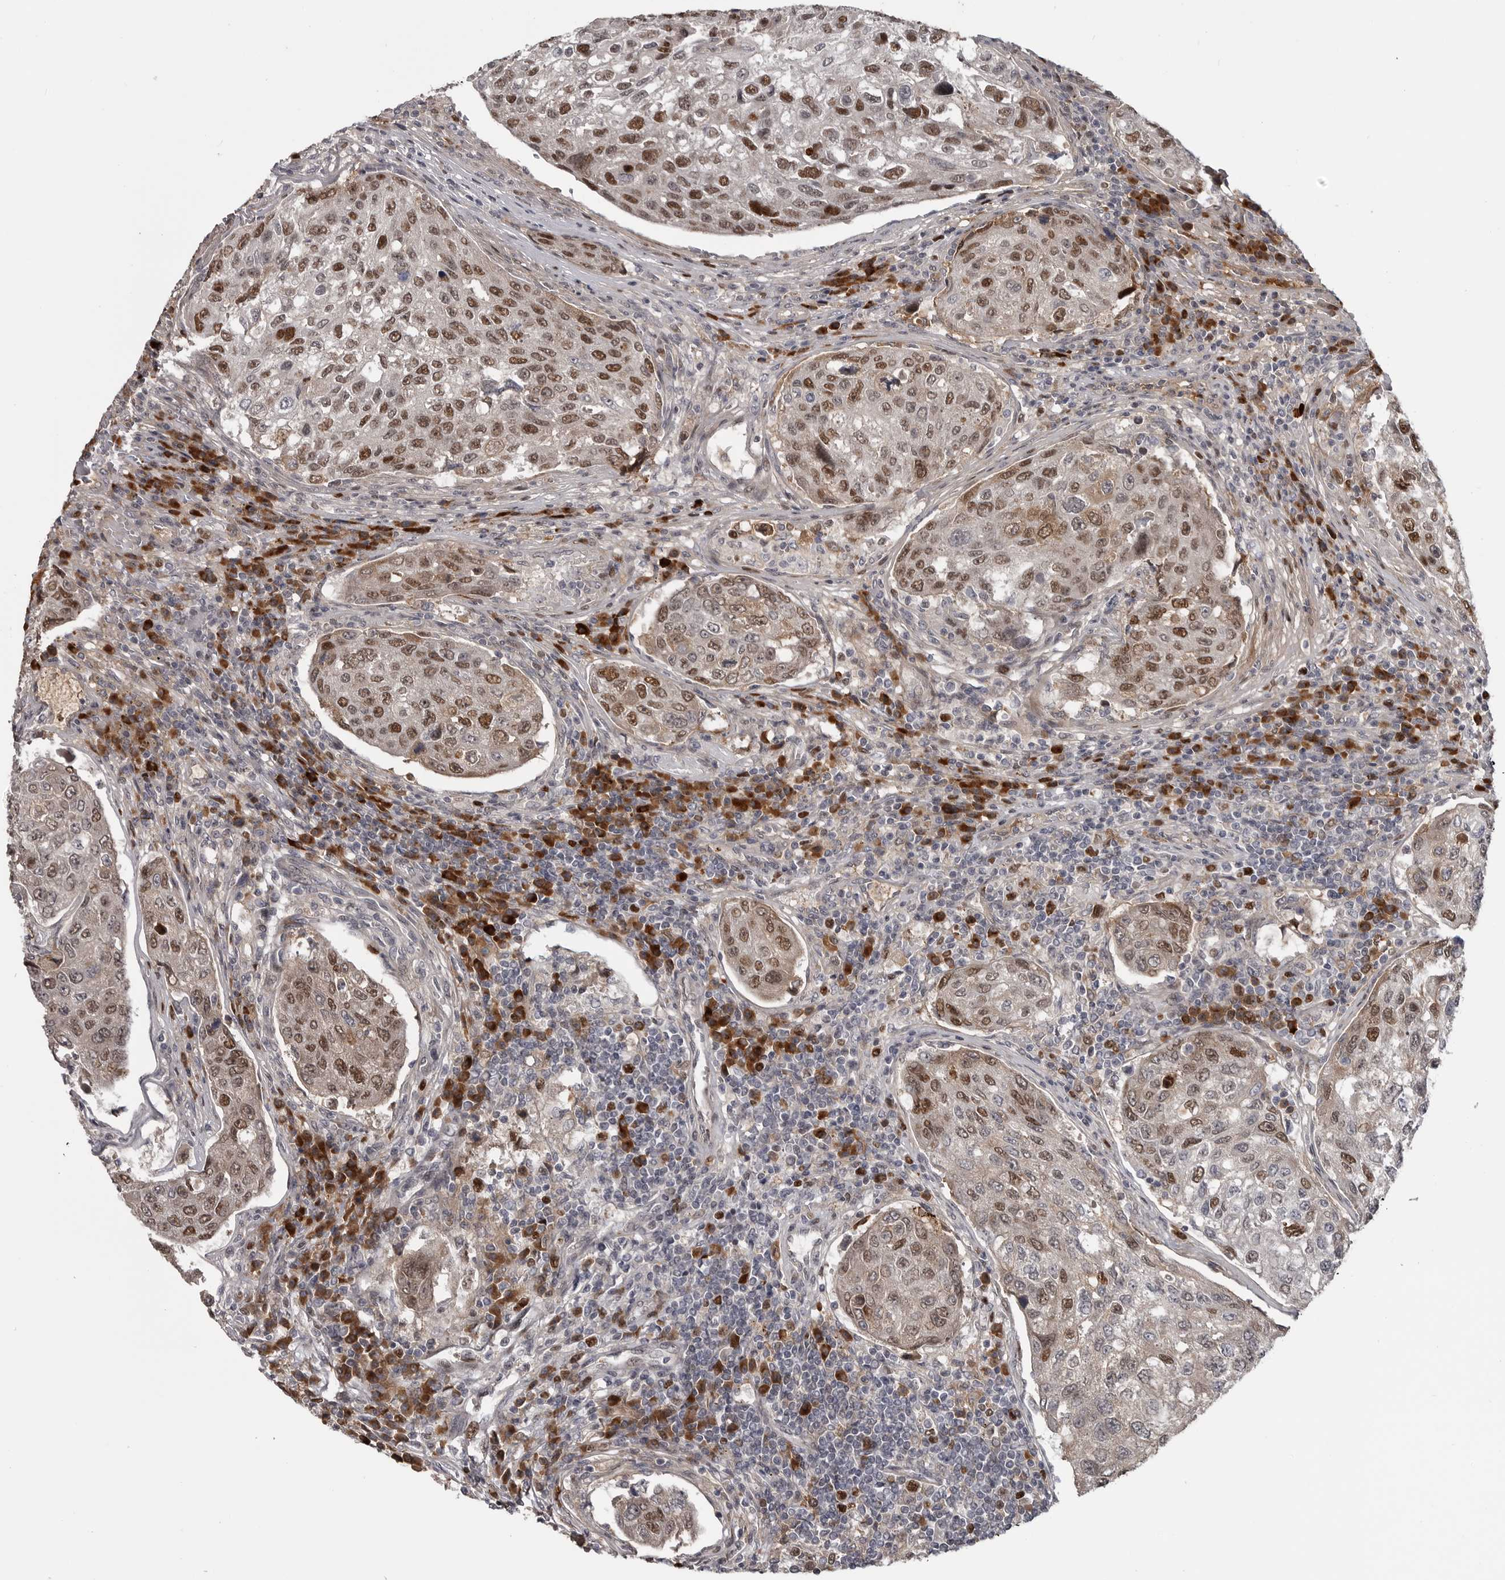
{"staining": {"intensity": "moderate", "quantity": ">75%", "location": "nuclear"}, "tissue": "urothelial cancer", "cell_type": "Tumor cells", "image_type": "cancer", "snomed": [{"axis": "morphology", "description": "Urothelial carcinoma, High grade"}, {"axis": "topography", "description": "Lymph node"}, {"axis": "topography", "description": "Urinary bladder"}], "caption": "High-power microscopy captured an immunohistochemistry histopathology image of urothelial cancer, revealing moderate nuclear positivity in about >75% of tumor cells. The staining is performed using DAB brown chromogen to label protein expression. The nuclei are counter-stained blue using hematoxylin.", "gene": "ZNF277", "patient": {"sex": "male", "age": 51}}